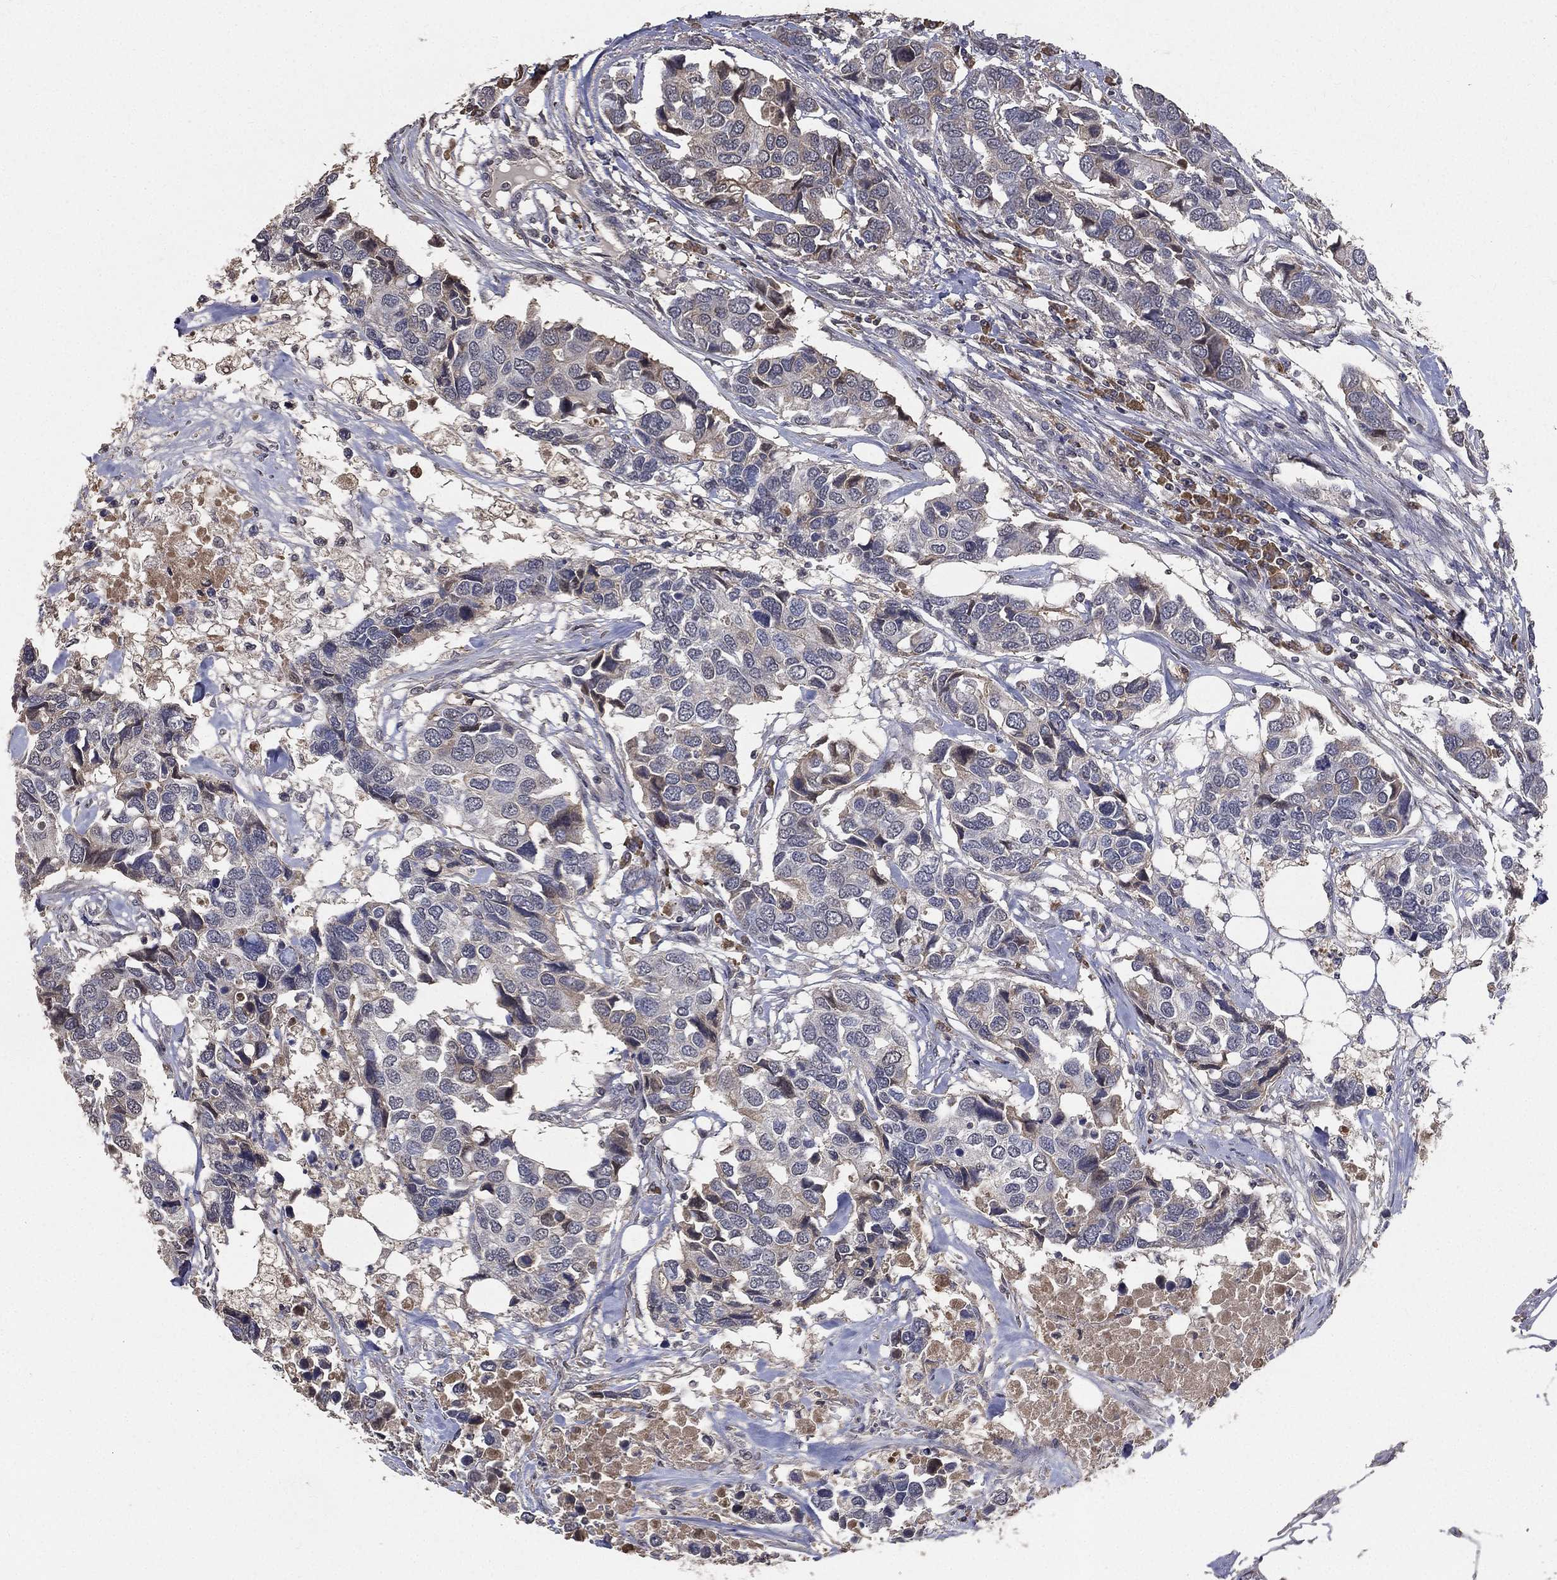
{"staining": {"intensity": "negative", "quantity": "none", "location": "none"}, "tissue": "breast cancer", "cell_type": "Tumor cells", "image_type": "cancer", "snomed": [{"axis": "morphology", "description": "Duct carcinoma"}, {"axis": "topography", "description": "Breast"}], "caption": "This is an IHC micrograph of breast cancer (infiltrating ductal carcinoma). There is no staining in tumor cells.", "gene": "SNAP25", "patient": {"sex": "female", "age": 83}}